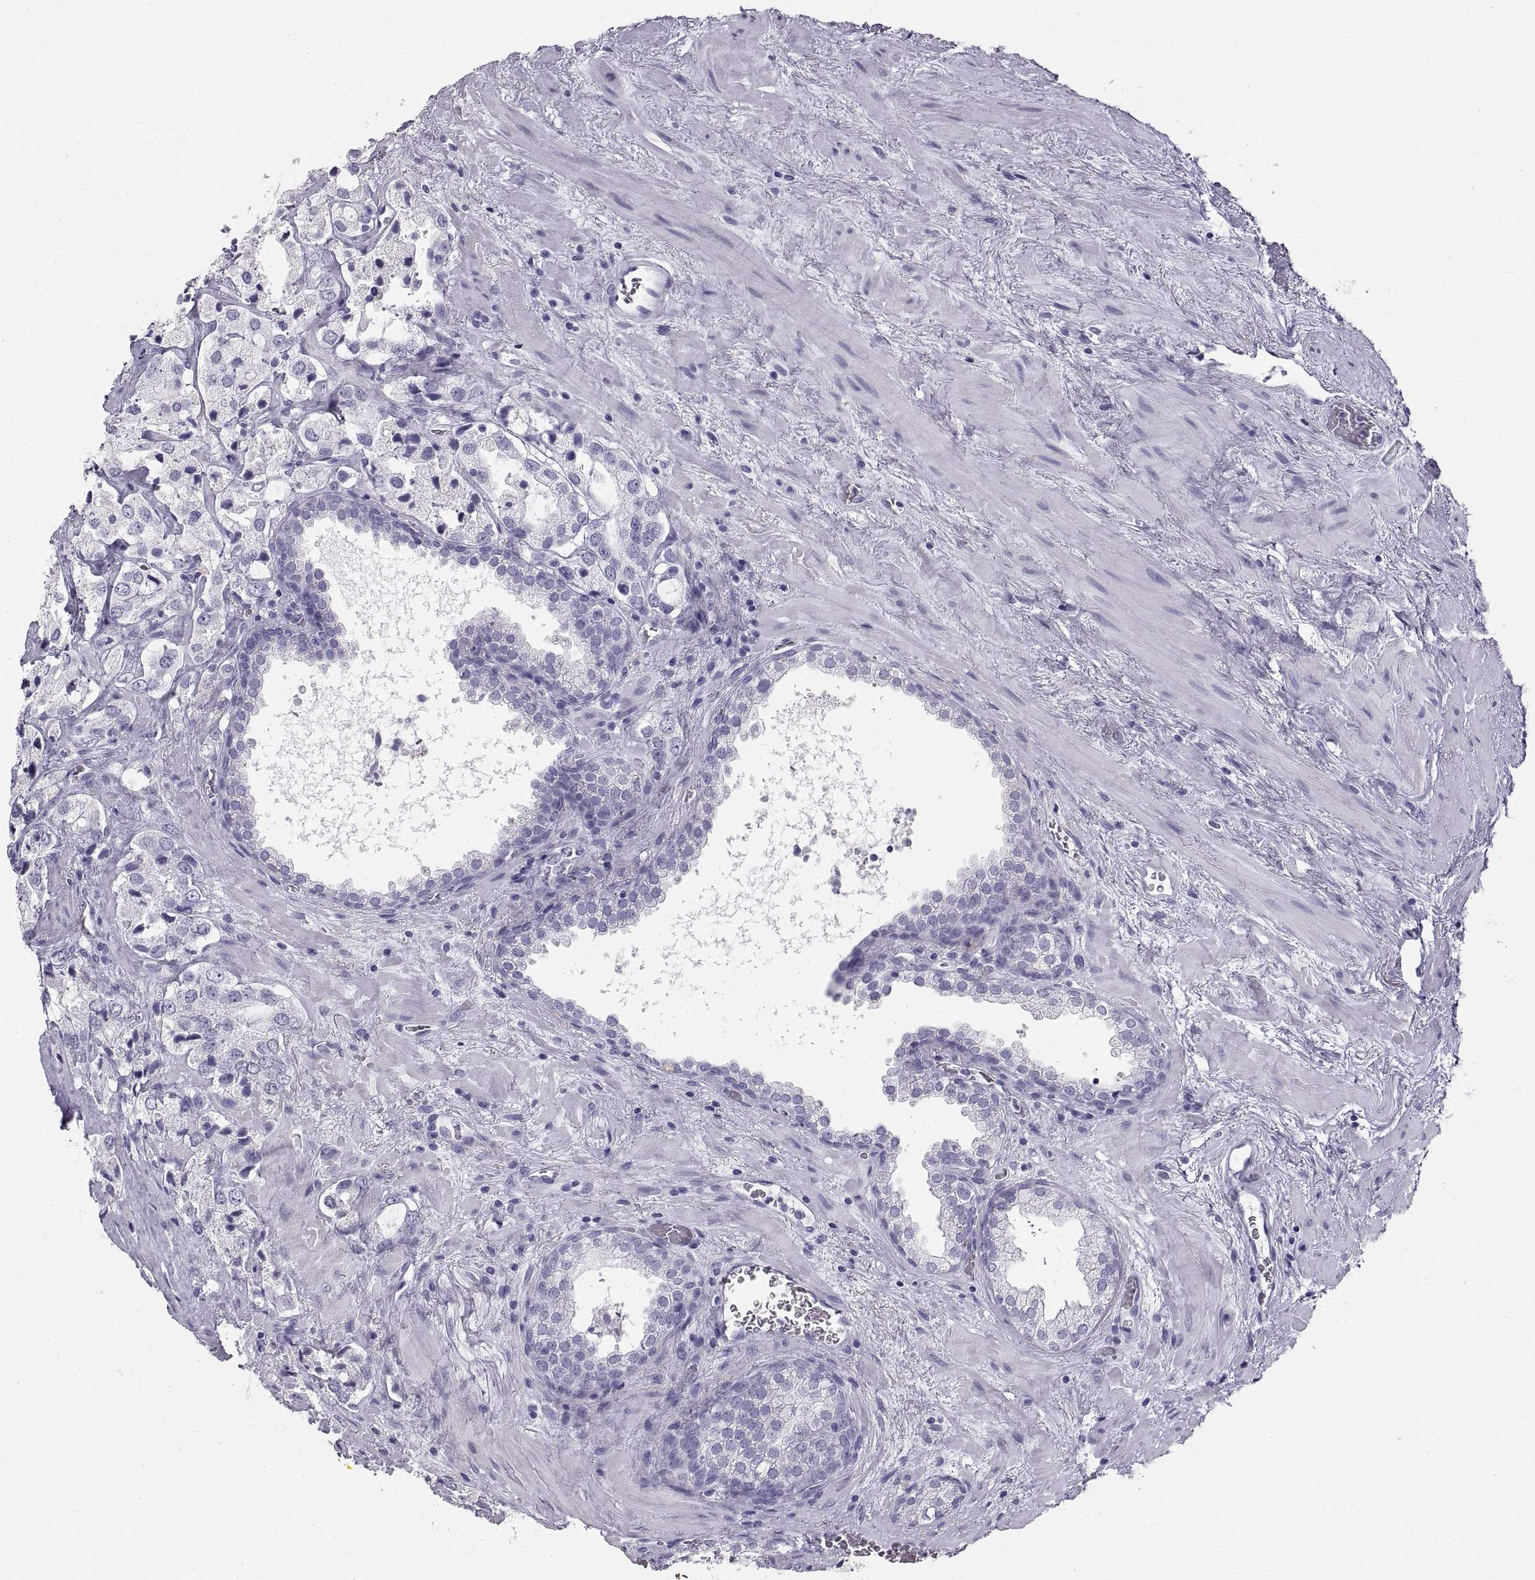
{"staining": {"intensity": "negative", "quantity": "none", "location": "none"}, "tissue": "prostate cancer", "cell_type": "Tumor cells", "image_type": "cancer", "snomed": [{"axis": "morphology", "description": "Adenocarcinoma, NOS"}, {"axis": "topography", "description": "Prostate"}], "caption": "This is an IHC micrograph of prostate cancer. There is no expression in tumor cells.", "gene": "RLBP1", "patient": {"sex": "male", "age": 66}}